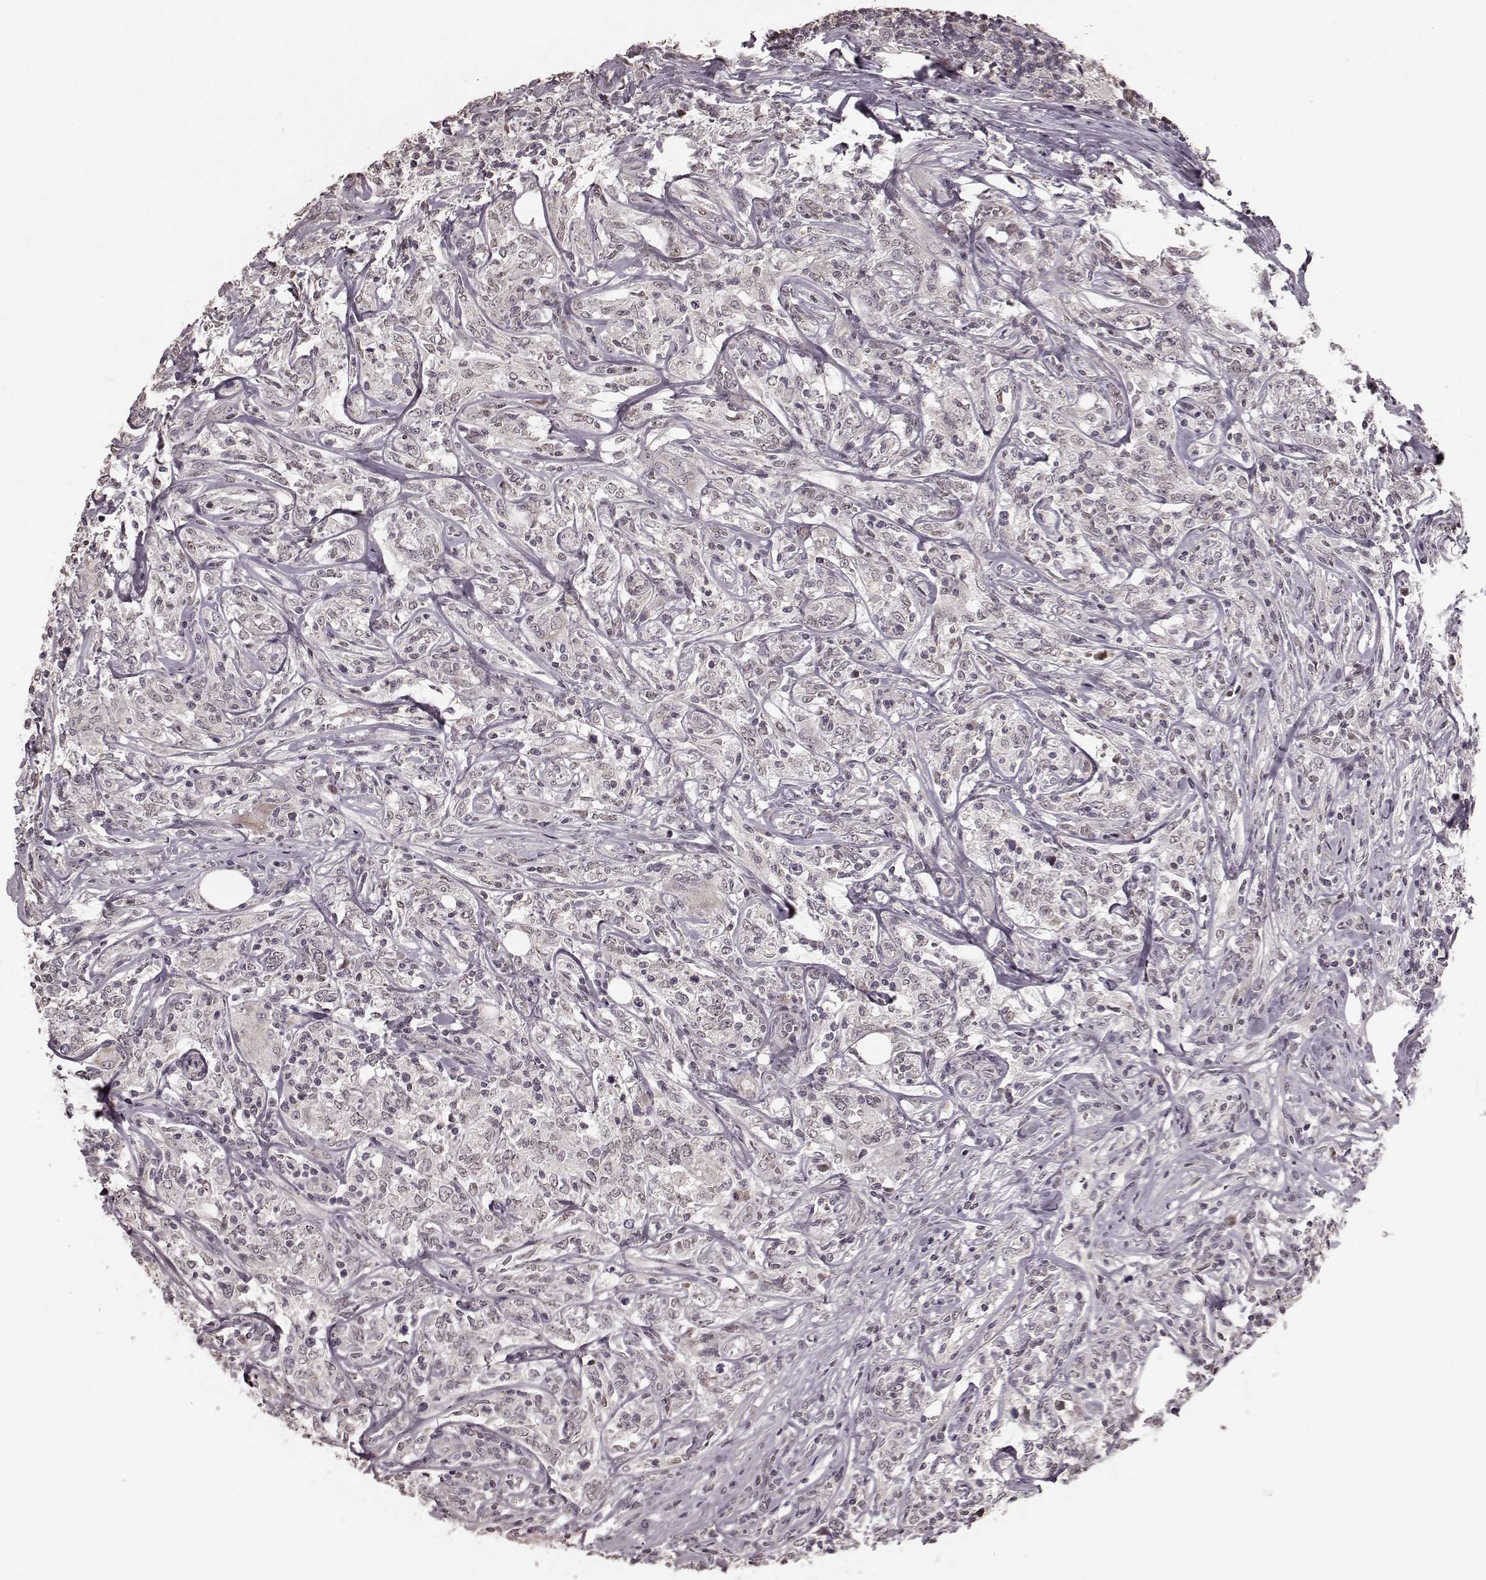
{"staining": {"intensity": "negative", "quantity": "none", "location": "none"}, "tissue": "lymphoma", "cell_type": "Tumor cells", "image_type": "cancer", "snomed": [{"axis": "morphology", "description": "Malignant lymphoma, non-Hodgkin's type, High grade"}, {"axis": "topography", "description": "Lymph node"}], "caption": "Protein analysis of malignant lymphoma, non-Hodgkin's type (high-grade) shows no significant staining in tumor cells. (Immunohistochemistry, brightfield microscopy, high magnification).", "gene": "PLCB4", "patient": {"sex": "female", "age": 84}}